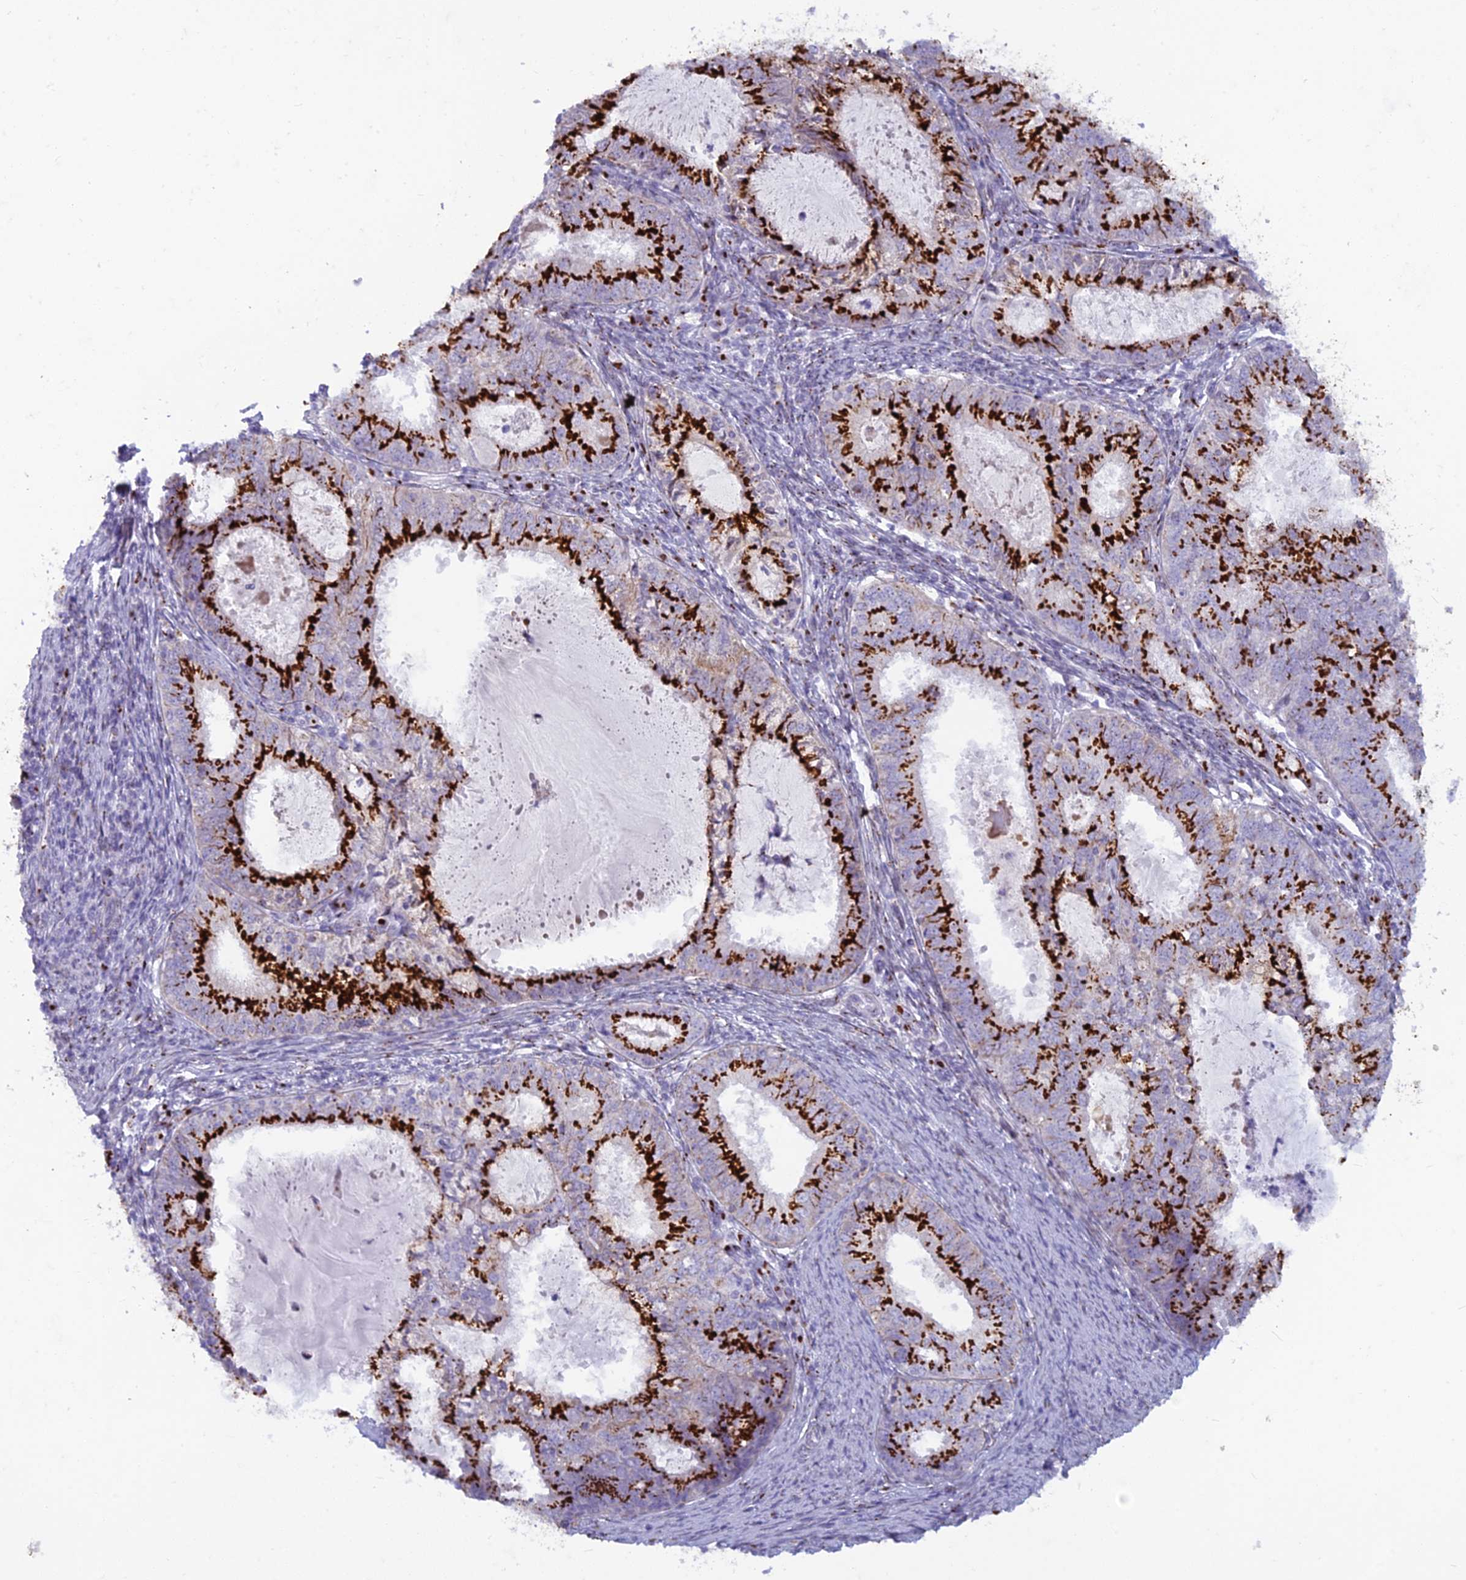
{"staining": {"intensity": "strong", "quantity": ">75%", "location": "cytoplasmic/membranous"}, "tissue": "endometrial cancer", "cell_type": "Tumor cells", "image_type": "cancer", "snomed": [{"axis": "morphology", "description": "Adenocarcinoma, NOS"}, {"axis": "topography", "description": "Endometrium"}], "caption": "Brown immunohistochemical staining in endometrial cancer exhibits strong cytoplasmic/membranous positivity in about >75% of tumor cells.", "gene": "FAM3C", "patient": {"sex": "female", "age": 57}}